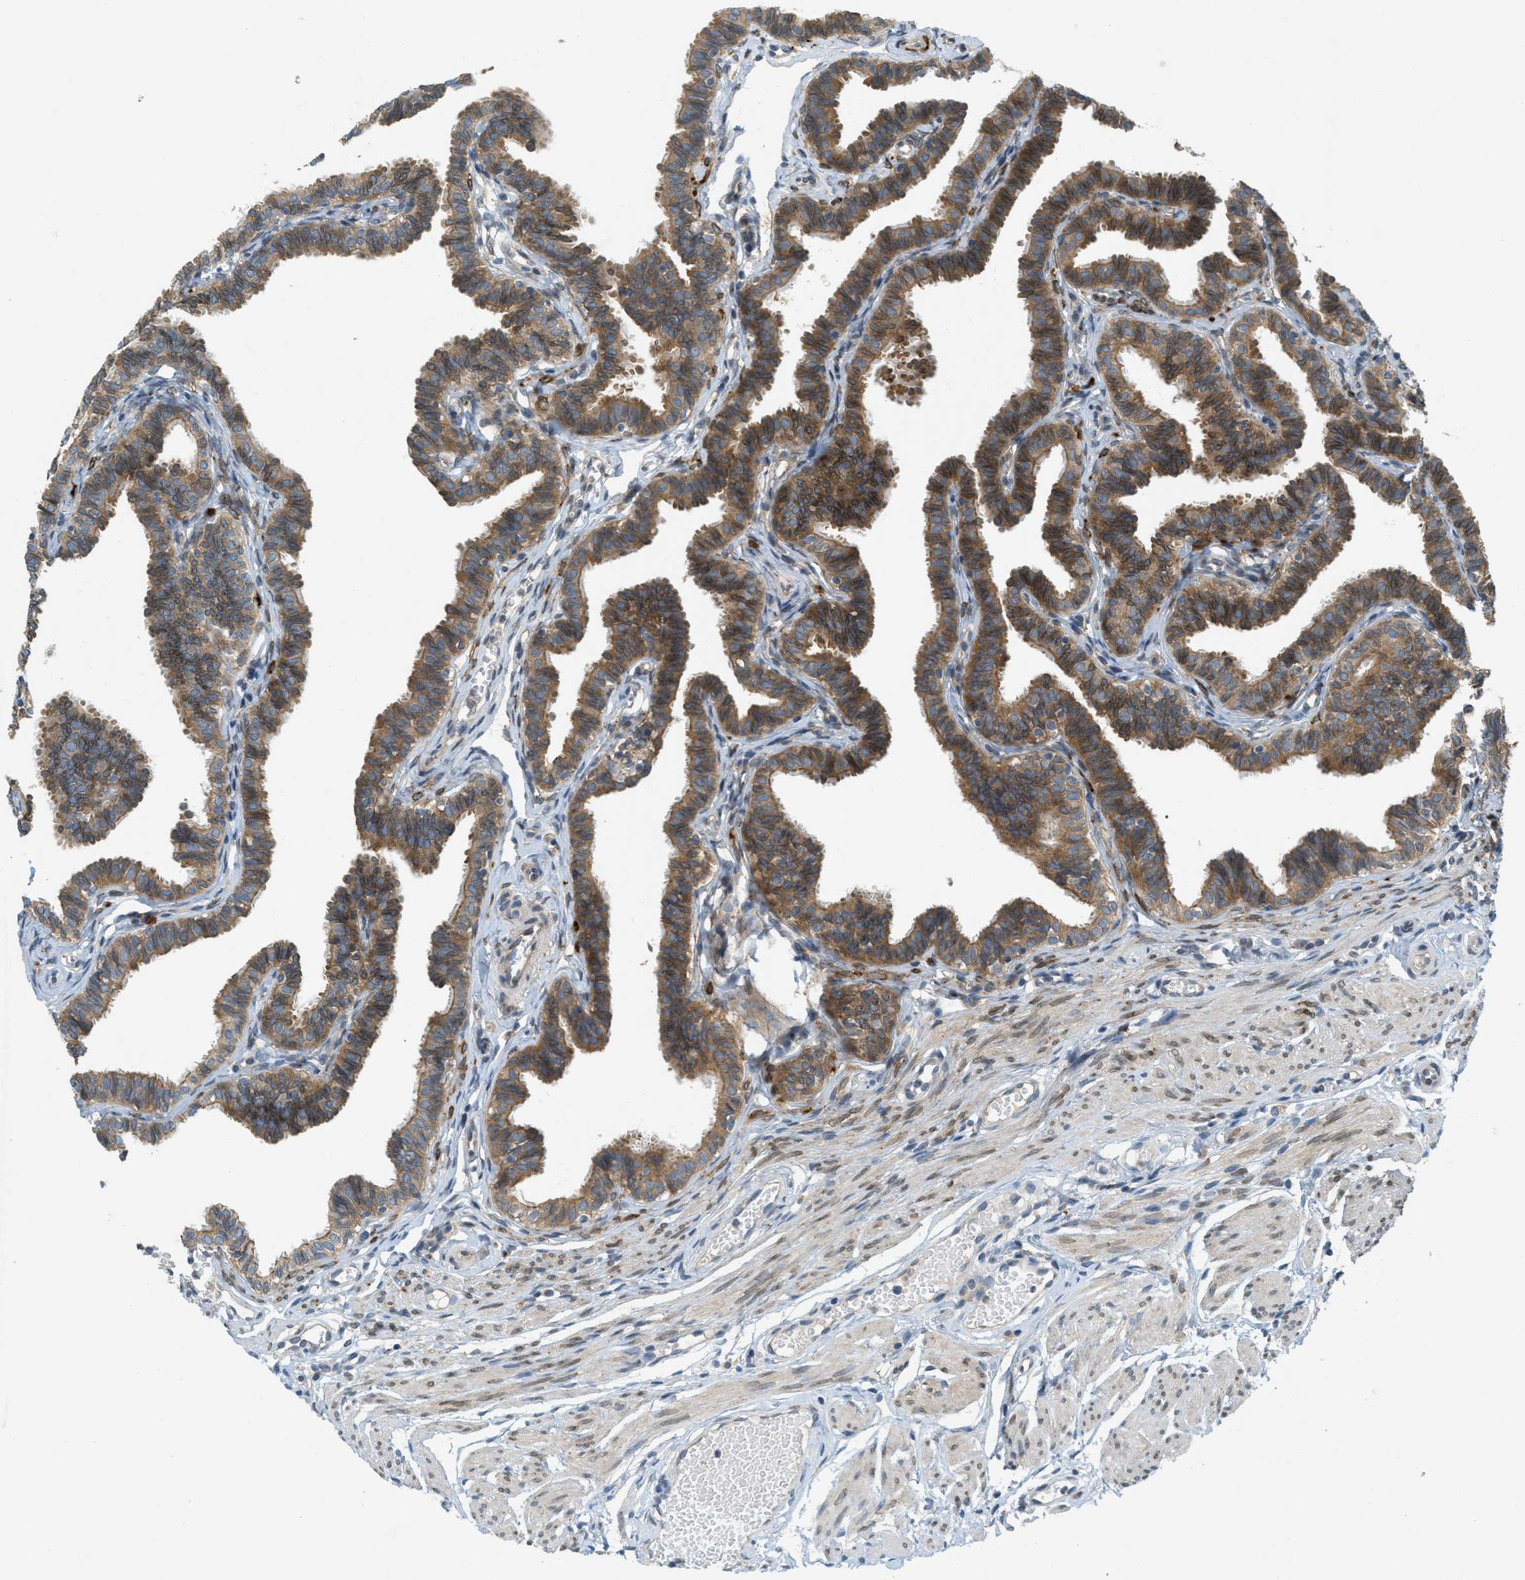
{"staining": {"intensity": "moderate", "quantity": ">75%", "location": "cytoplasmic/membranous"}, "tissue": "fallopian tube", "cell_type": "Glandular cells", "image_type": "normal", "snomed": [{"axis": "morphology", "description": "Normal tissue, NOS"}, {"axis": "topography", "description": "Fallopian tube"}, {"axis": "topography", "description": "Ovary"}], "caption": "Protein staining shows moderate cytoplasmic/membranous expression in approximately >75% of glandular cells in normal fallopian tube. (Stains: DAB (3,3'-diaminobenzidine) in brown, nuclei in blue, Microscopy: brightfield microscopy at high magnification).", "gene": "SIGMAR1", "patient": {"sex": "female", "age": 23}}